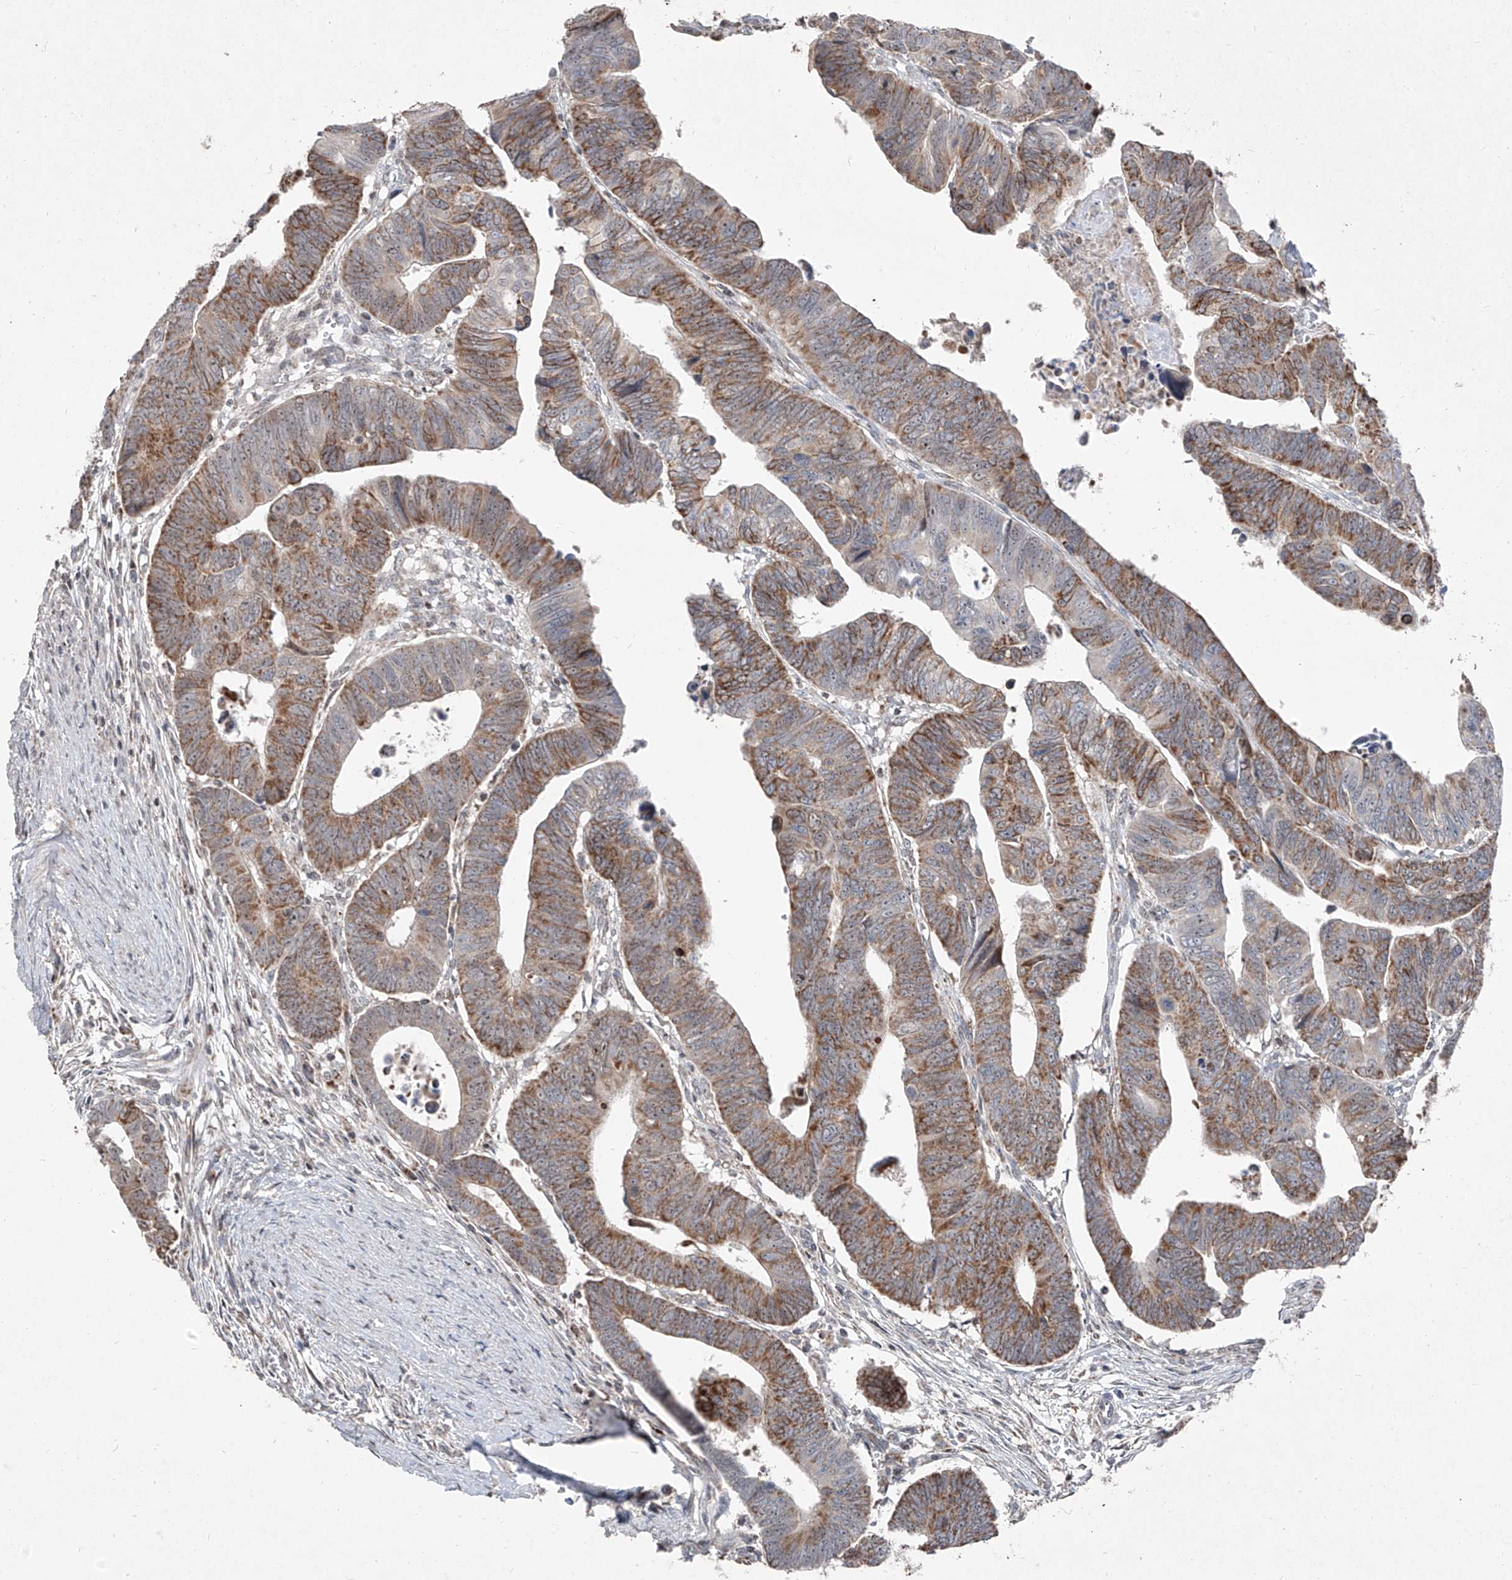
{"staining": {"intensity": "moderate", "quantity": ">75%", "location": "cytoplasmic/membranous"}, "tissue": "colorectal cancer", "cell_type": "Tumor cells", "image_type": "cancer", "snomed": [{"axis": "morphology", "description": "Adenocarcinoma, NOS"}, {"axis": "topography", "description": "Rectum"}], "caption": "Colorectal adenocarcinoma was stained to show a protein in brown. There is medium levels of moderate cytoplasmic/membranous expression in about >75% of tumor cells.", "gene": "NDUFB3", "patient": {"sex": "female", "age": 65}}